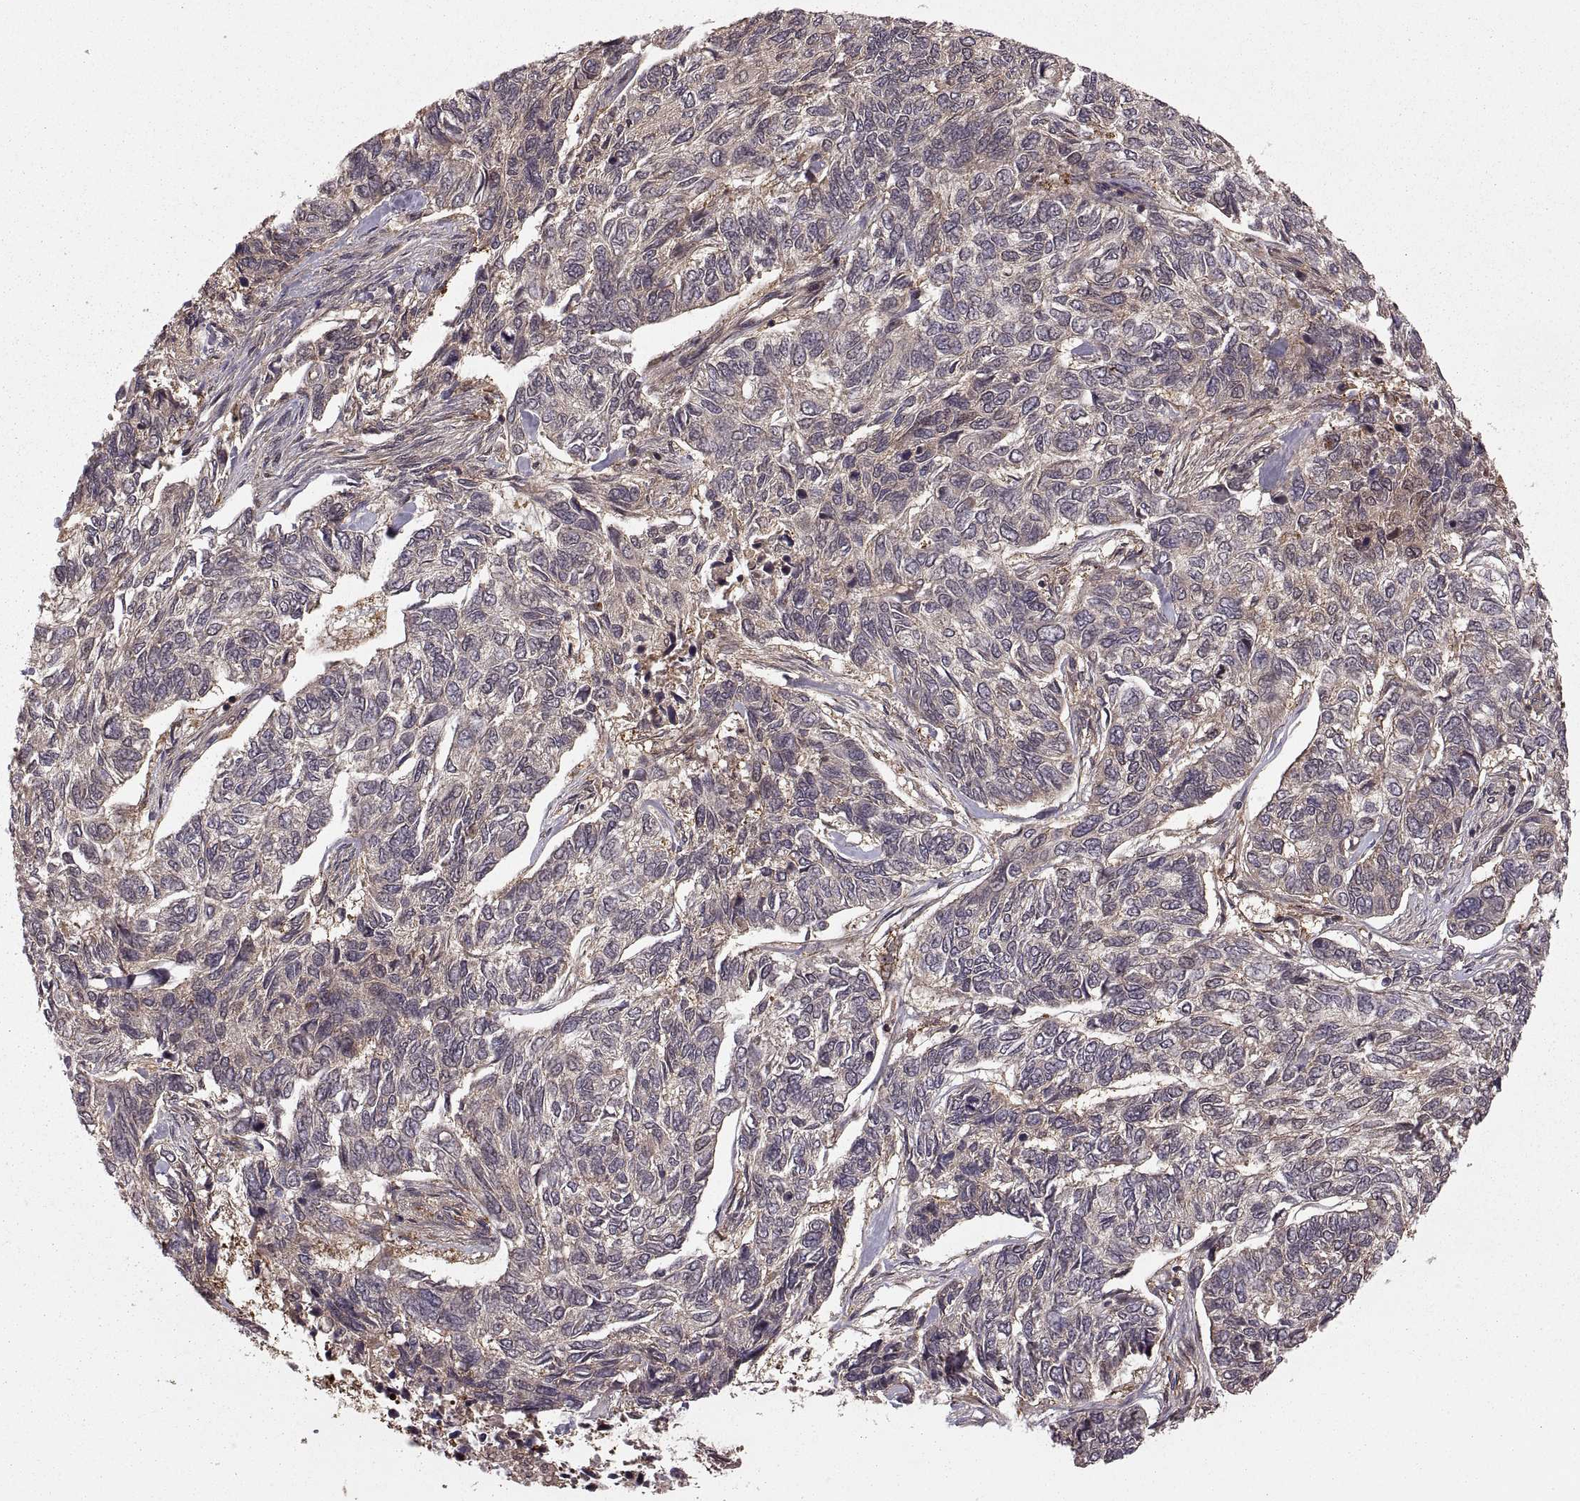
{"staining": {"intensity": "weak", "quantity": ">75%", "location": "cytoplasmic/membranous"}, "tissue": "skin cancer", "cell_type": "Tumor cells", "image_type": "cancer", "snomed": [{"axis": "morphology", "description": "Basal cell carcinoma"}, {"axis": "topography", "description": "Skin"}], "caption": "Immunohistochemistry (DAB (3,3'-diaminobenzidine)) staining of human skin cancer shows weak cytoplasmic/membranous protein expression in about >75% of tumor cells. The staining was performed using DAB (3,3'-diaminobenzidine), with brown indicating positive protein expression. Nuclei are stained blue with hematoxylin.", "gene": "DEDD", "patient": {"sex": "female", "age": 65}}